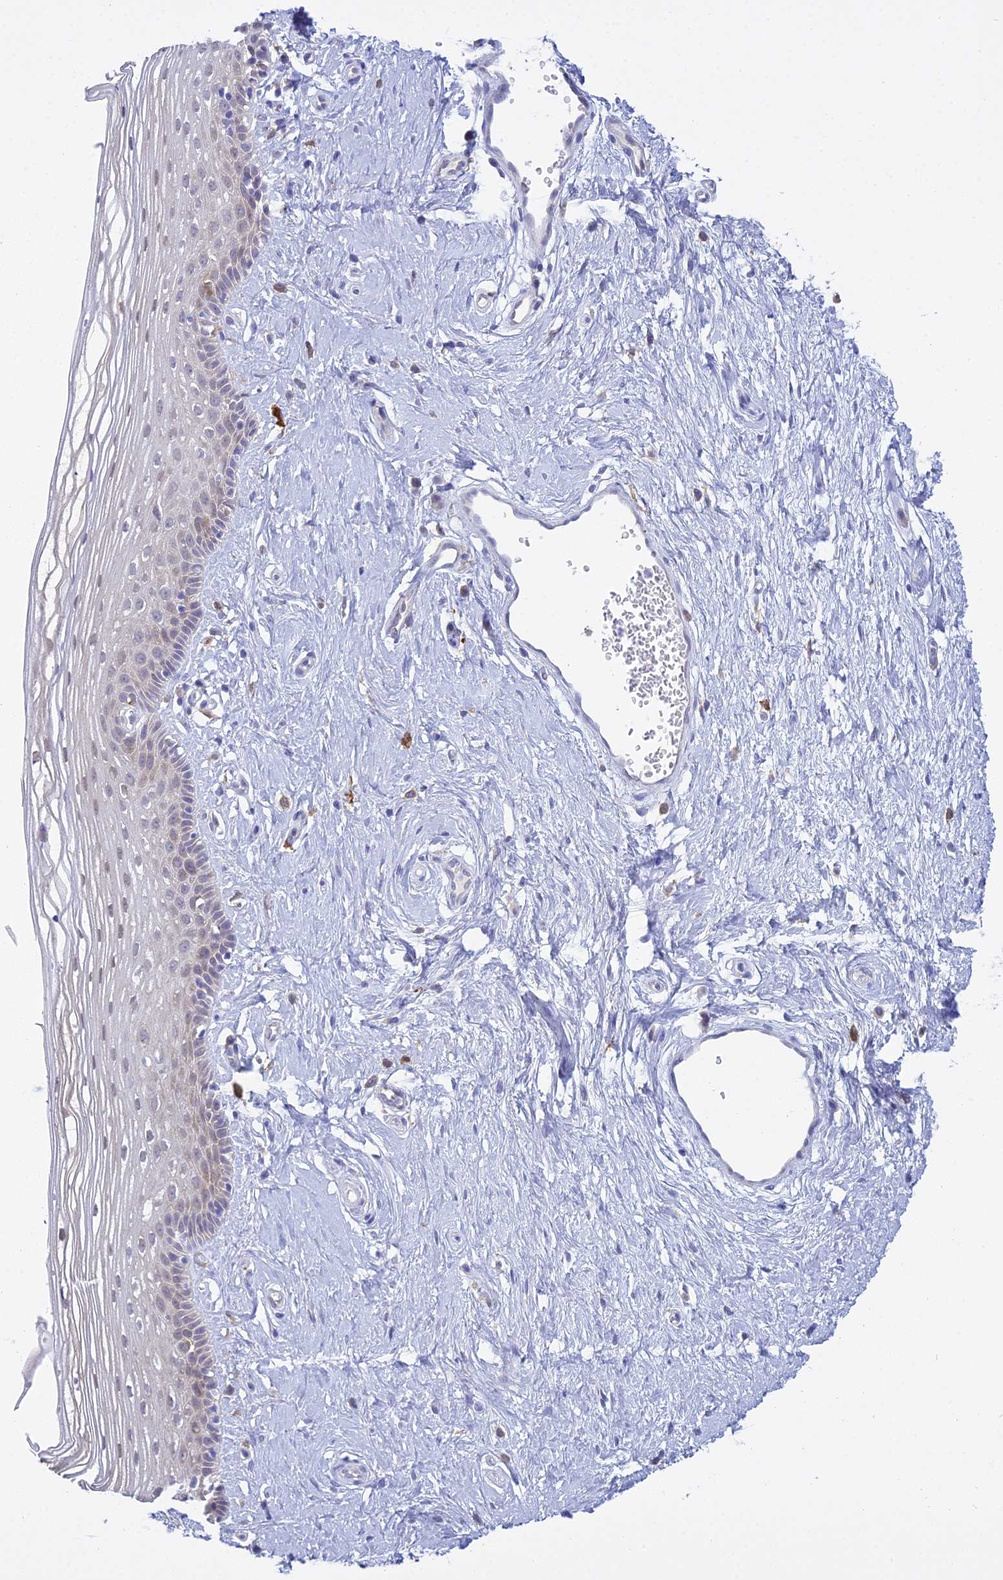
{"staining": {"intensity": "weak", "quantity": "<25%", "location": "cytoplasmic/membranous"}, "tissue": "vagina", "cell_type": "Squamous epithelial cells", "image_type": "normal", "snomed": [{"axis": "morphology", "description": "Normal tissue, NOS"}, {"axis": "topography", "description": "Vagina"}], "caption": "Vagina stained for a protein using immunohistochemistry (IHC) demonstrates no staining squamous epithelial cells.", "gene": "UBE2G1", "patient": {"sex": "female", "age": 46}}